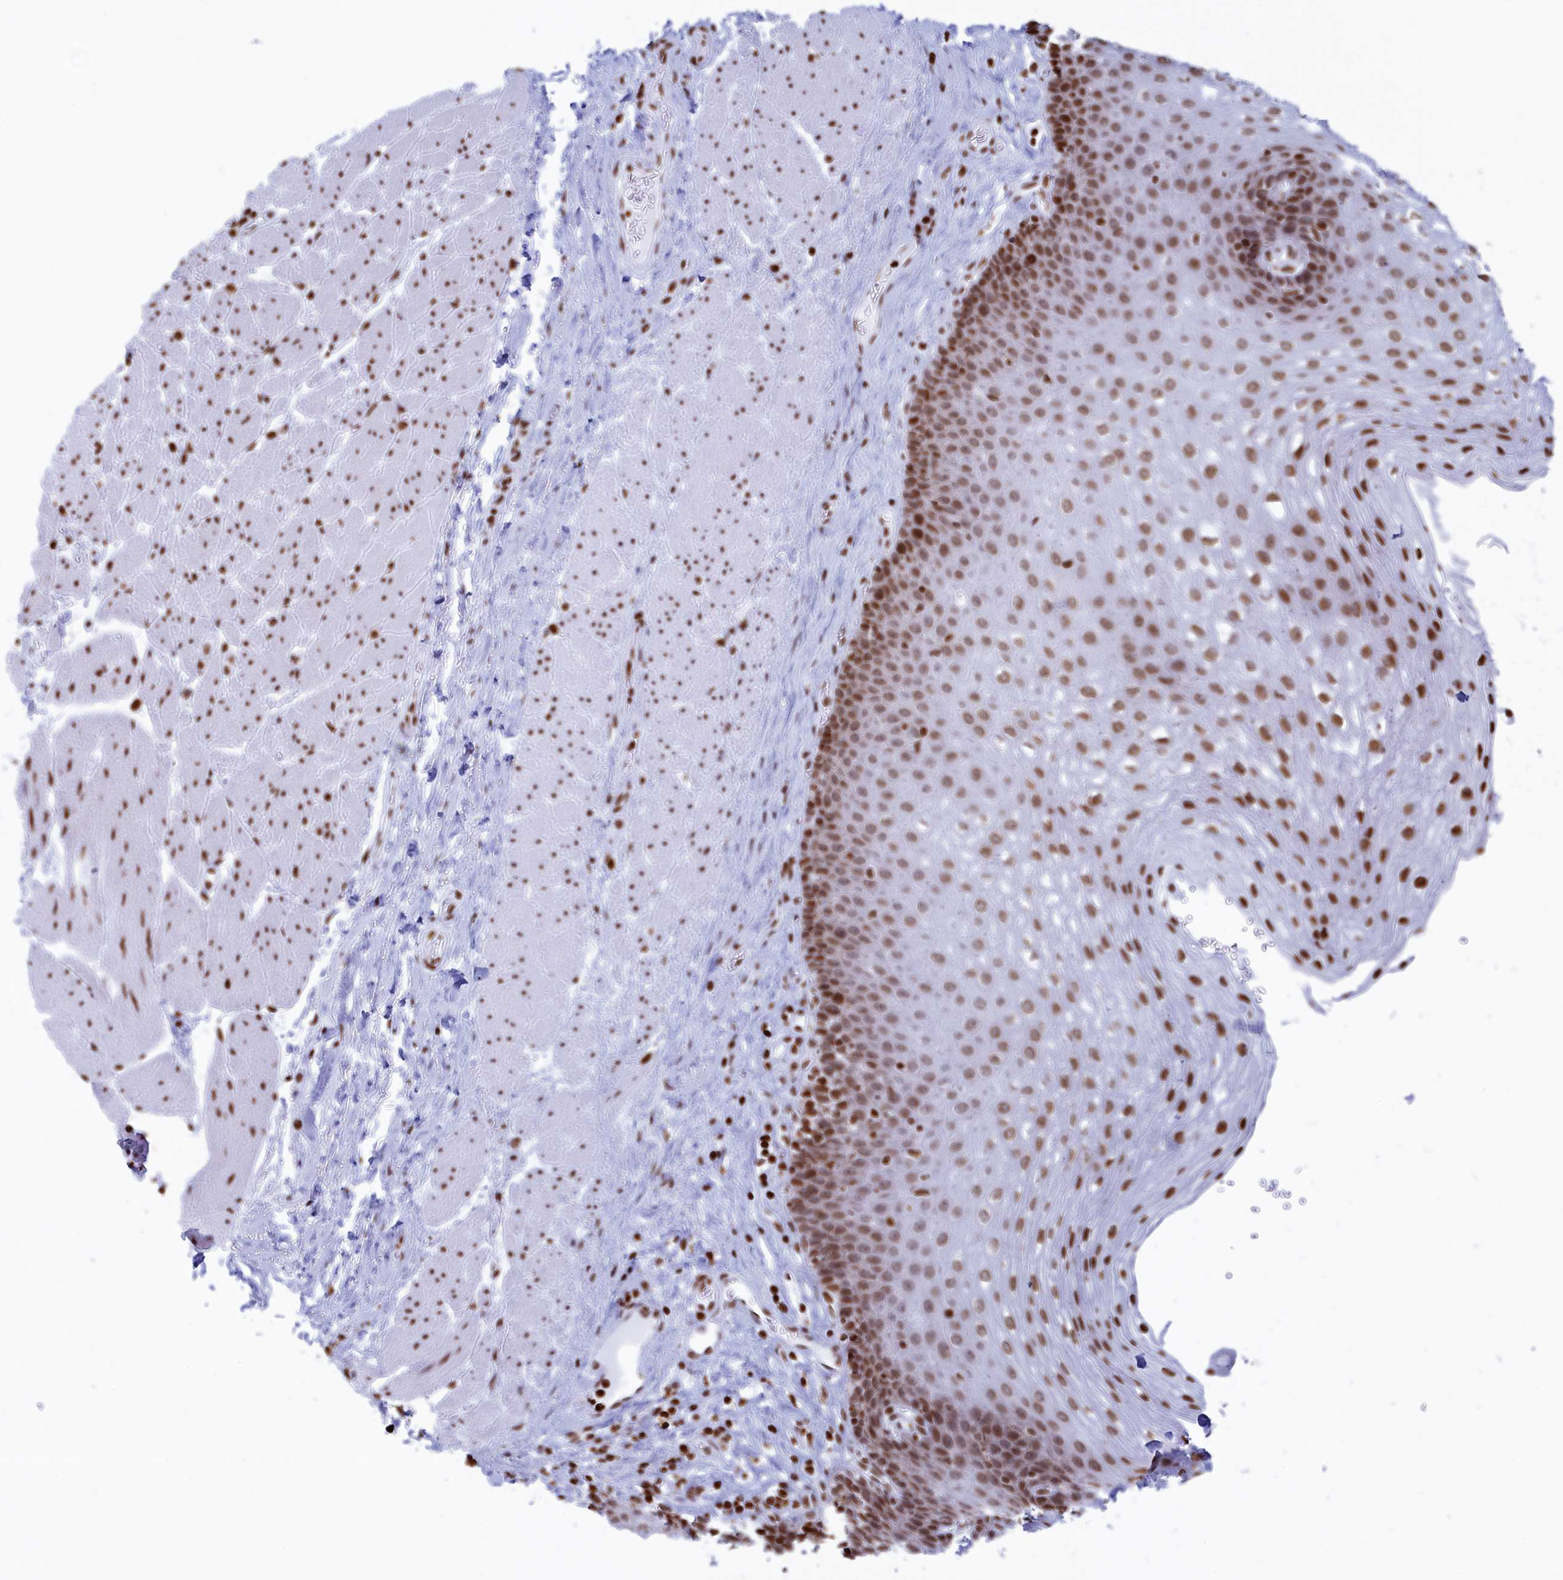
{"staining": {"intensity": "moderate", "quantity": ">75%", "location": "nuclear"}, "tissue": "esophagus", "cell_type": "Squamous epithelial cells", "image_type": "normal", "snomed": [{"axis": "morphology", "description": "Normal tissue, NOS"}, {"axis": "topography", "description": "Esophagus"}], "caption": "The image displays immunohistochemical staining of benign esophagus. There is moderate nuclear positivity is seen in approximately >75% of squamous epithelial cells.", "gene": "APOBEC3A", "patient": {"sex": "female", "age": 66}}